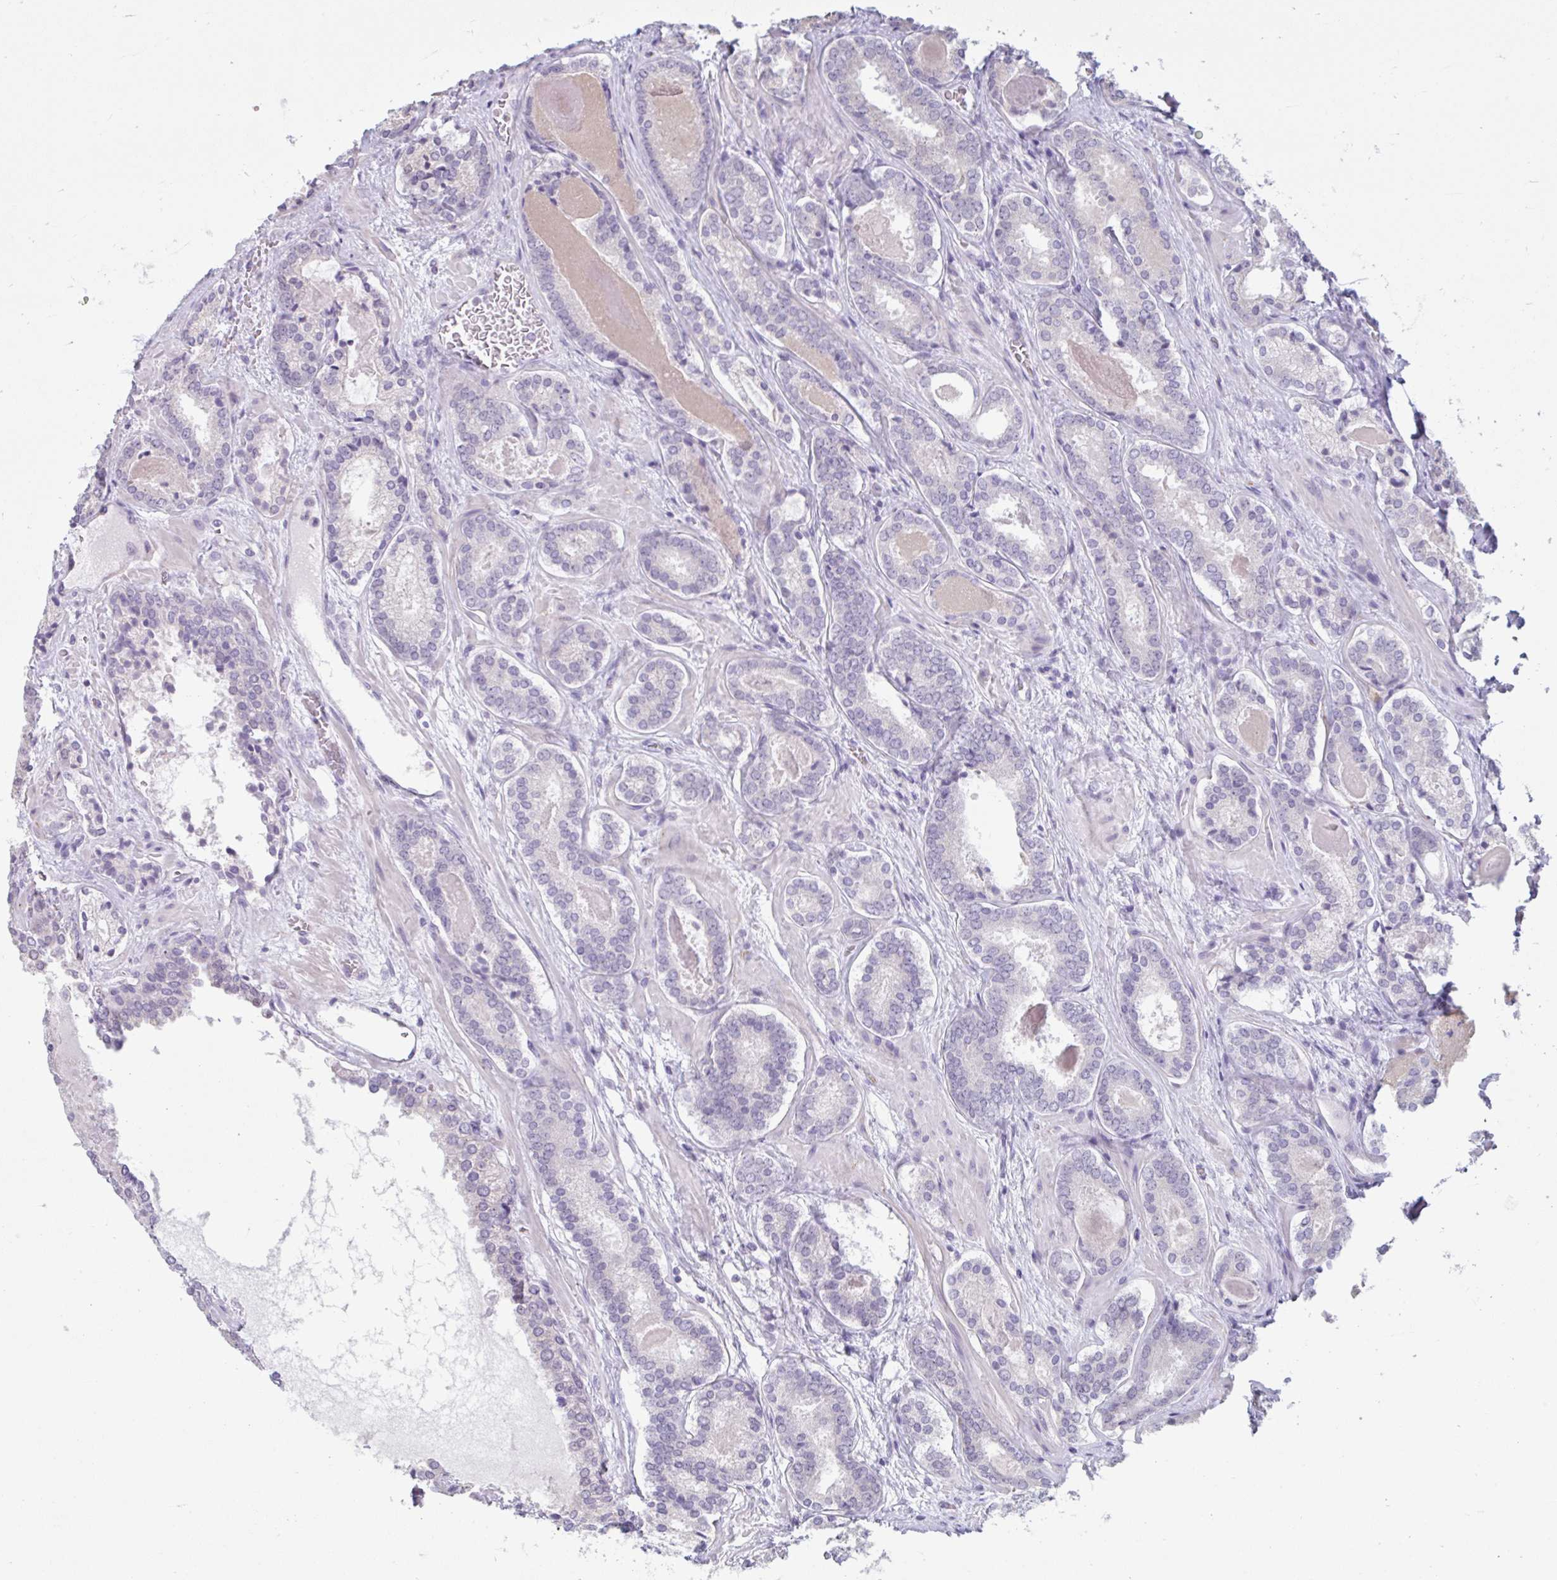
{"staining": {"intensity": "negative", "quantity": "none", "location": "none"}, "tissue": "prostate cancer", "cell_type": "Tumor cells", "image_type": "cancer", "snomed": [{"axis": "morphology", "description": "Adenocarcinoma, Low grade"}, {"axis": "topography", "description": "Prostate"}], "caption": "Tumor cells are negative for brown protein staining in prostate cancer (adenocarcinoma (low-grade)). The staining was performed using DAB (3,3'-diaminobenzidine) to visualize the protein expression in brown, while the nuclei were stained in blue with hematoxylin (Magnification: 20x).", "gene": "CDH19", "patient": {"sex": "male", "age": 62}}